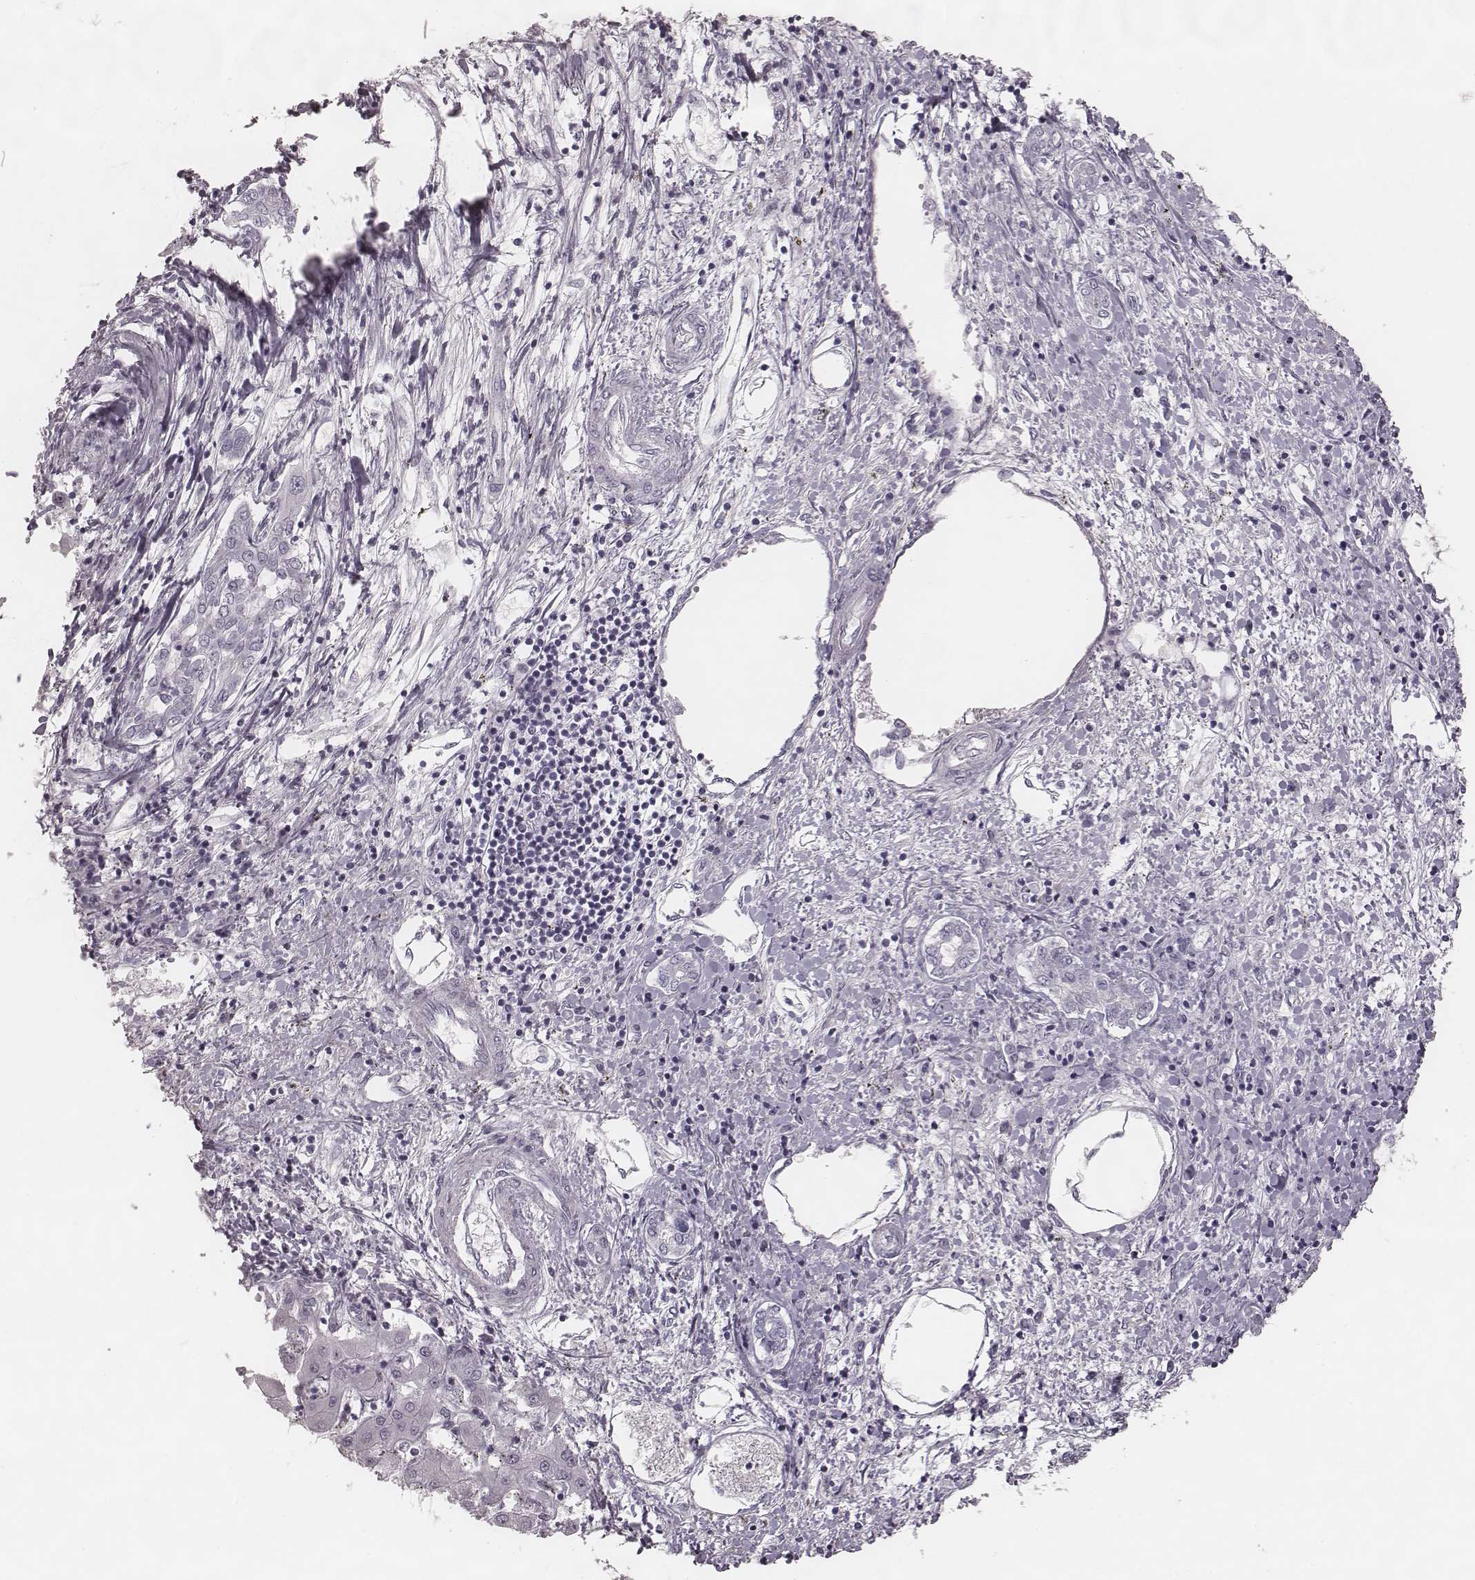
{"staining": {"intensity": "negative", "quantity": "none", "location": "none"}, "tissue": "liver cancer", "cell_type": "Tumor cells", "image_type": "cancer", "snomed": [{"axis": "morphology", "description": "Carcinoma, Hepatocellular, NOS"}, {"axis": "topography", "description": "Liver"}], "caption": "The image displays no staining of tumor cells in liver hepatocellular carcinoma.", "gene": "SPA17", "patient": {"sex": "male", "age": 56}}